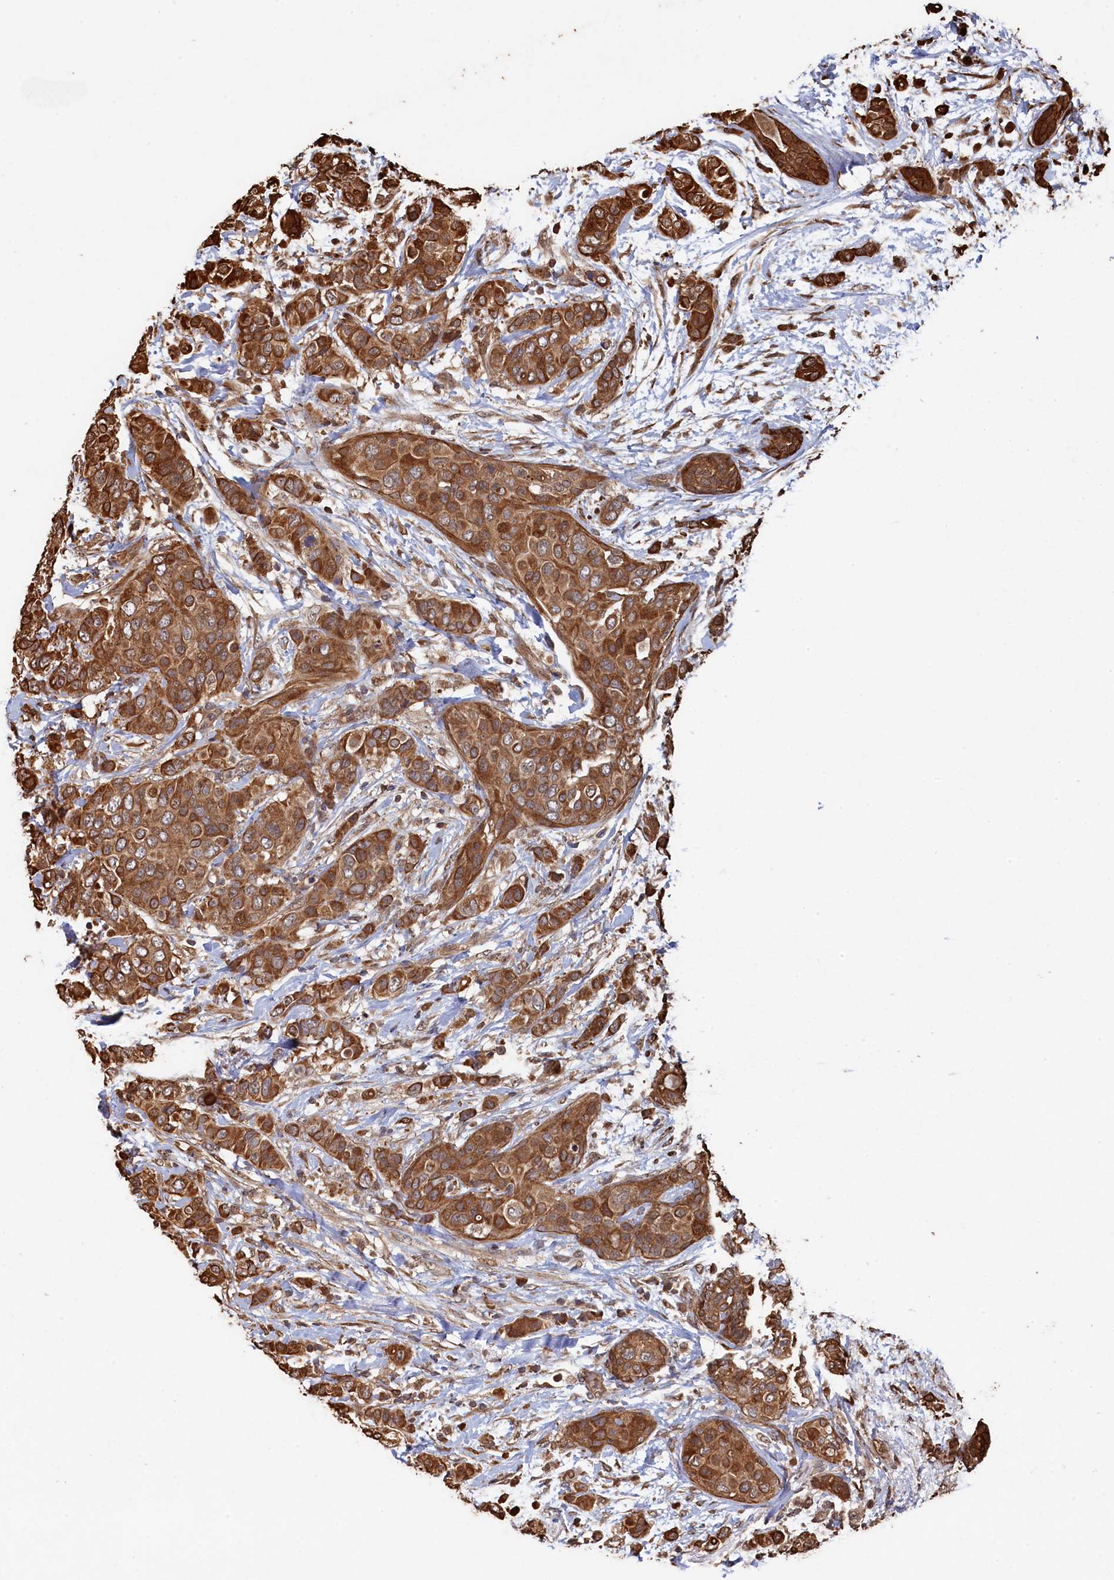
{"staining": {"intensity": "moderate", "quantity": ">75%", "location": "cytoplasmic/membranous"}, "tissue": "breast cancer", "cell_type": "Tumor cells", "image_type": "cancer", "snomed": [{"axis": "morphology", "description": "Lobular carcinoma"}, {"axis": "topography", "description": "Breast"}], "caption": "Breast cancer stained with a protein marker exhibits moderate staining in tumor cells.", "gene": "PIGN", "patient": {"sex": "female", "age": 51}}